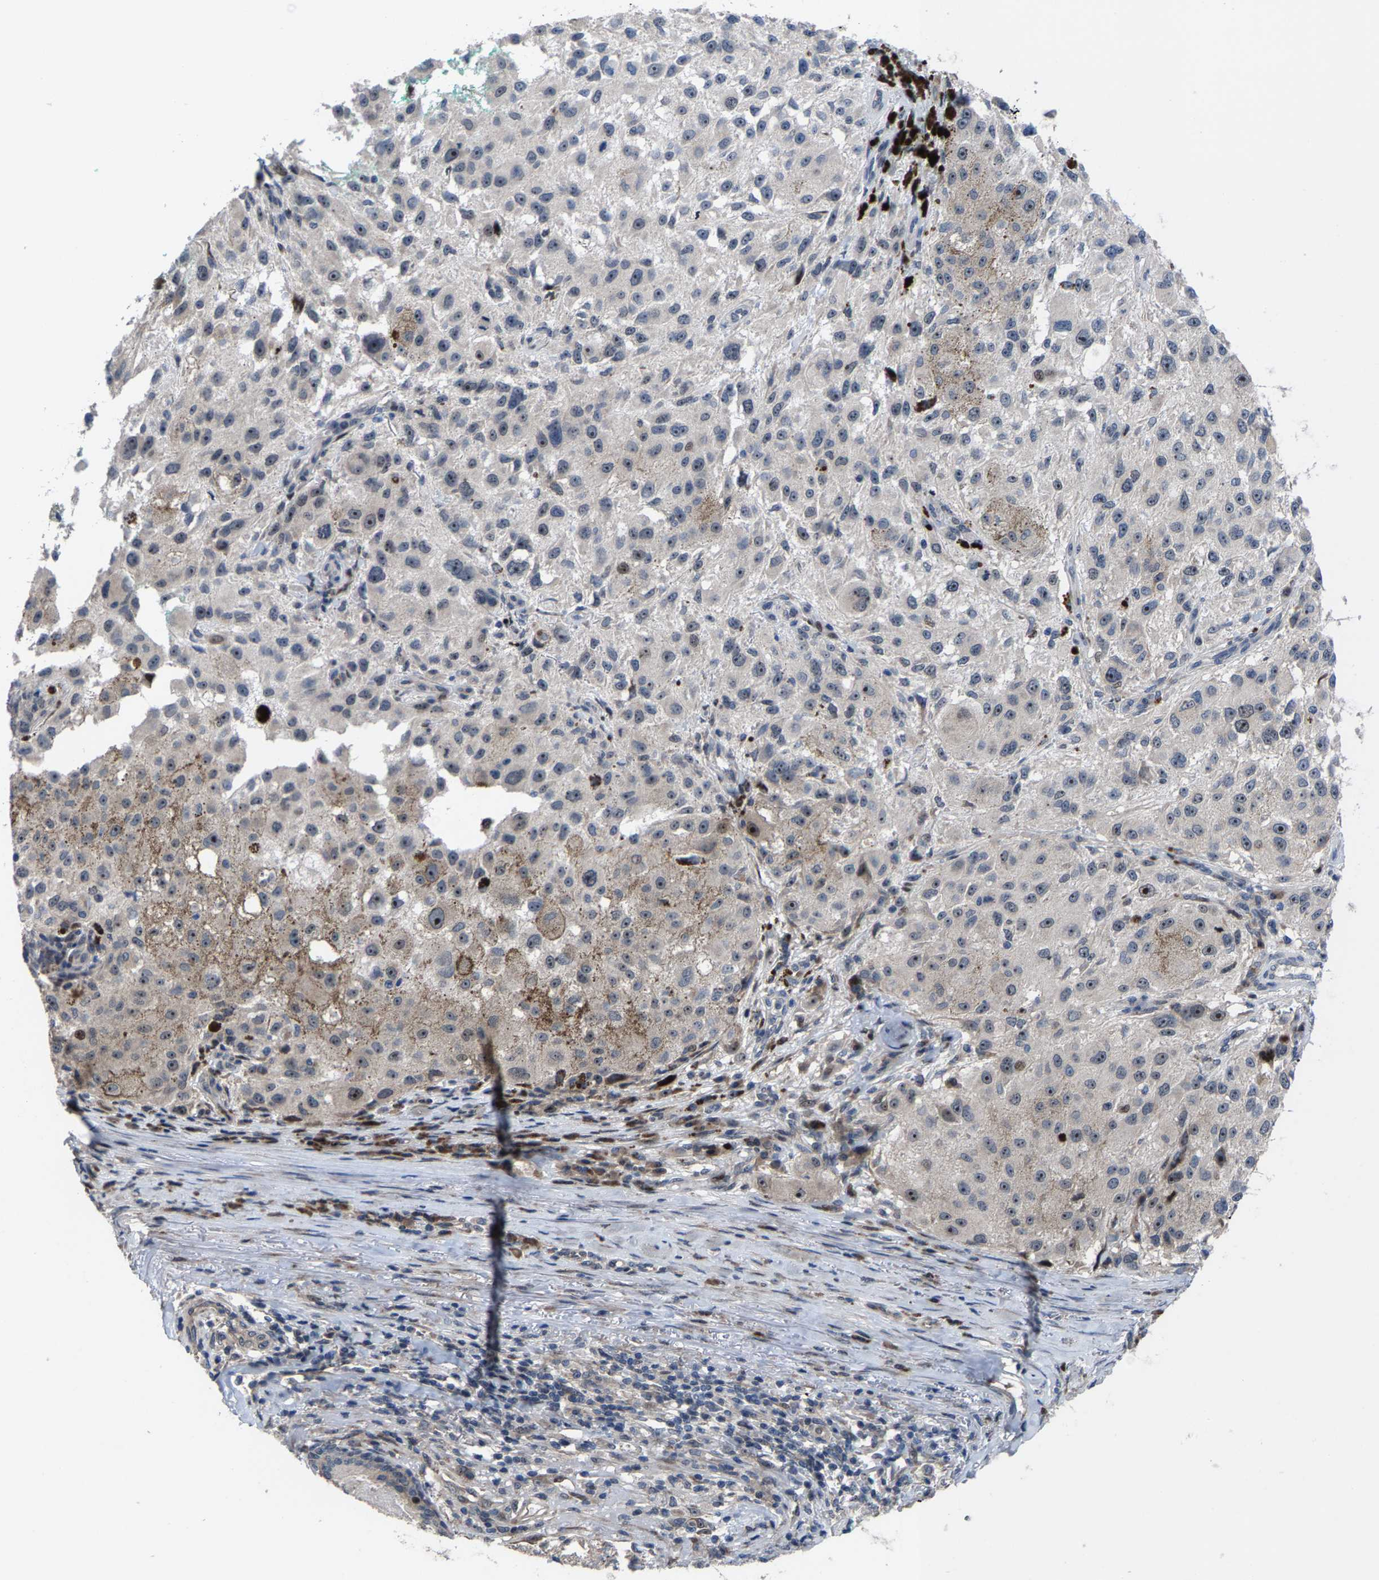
{"staining": {"intensity": "weak", "quantity": "<25%", "location": "cytoplasmic/membranous,nuclear"}, "tissue": "melanoma", "cell_type": "Tumor cells", "image_type": "cancer", "snomed": [{"axis": "morphology", "description": "Necrosis, NOS"}, {"axis": "morphology", "description": "Malignant melanoma, NOS"}, {"axis": "topography", "description": "Skin"}], "caption": "High magnification brightfield microscopy of melanoma stained with DAB (3,3'-diaminobenzidine) (brown) and counterstained with hematoxylin (blue): tumor cells show no significant staining. (IHC, brightfield microscopy, high magnification).", "gene": "HAUS6", "patient": {"sex": "female", "age": 87}}